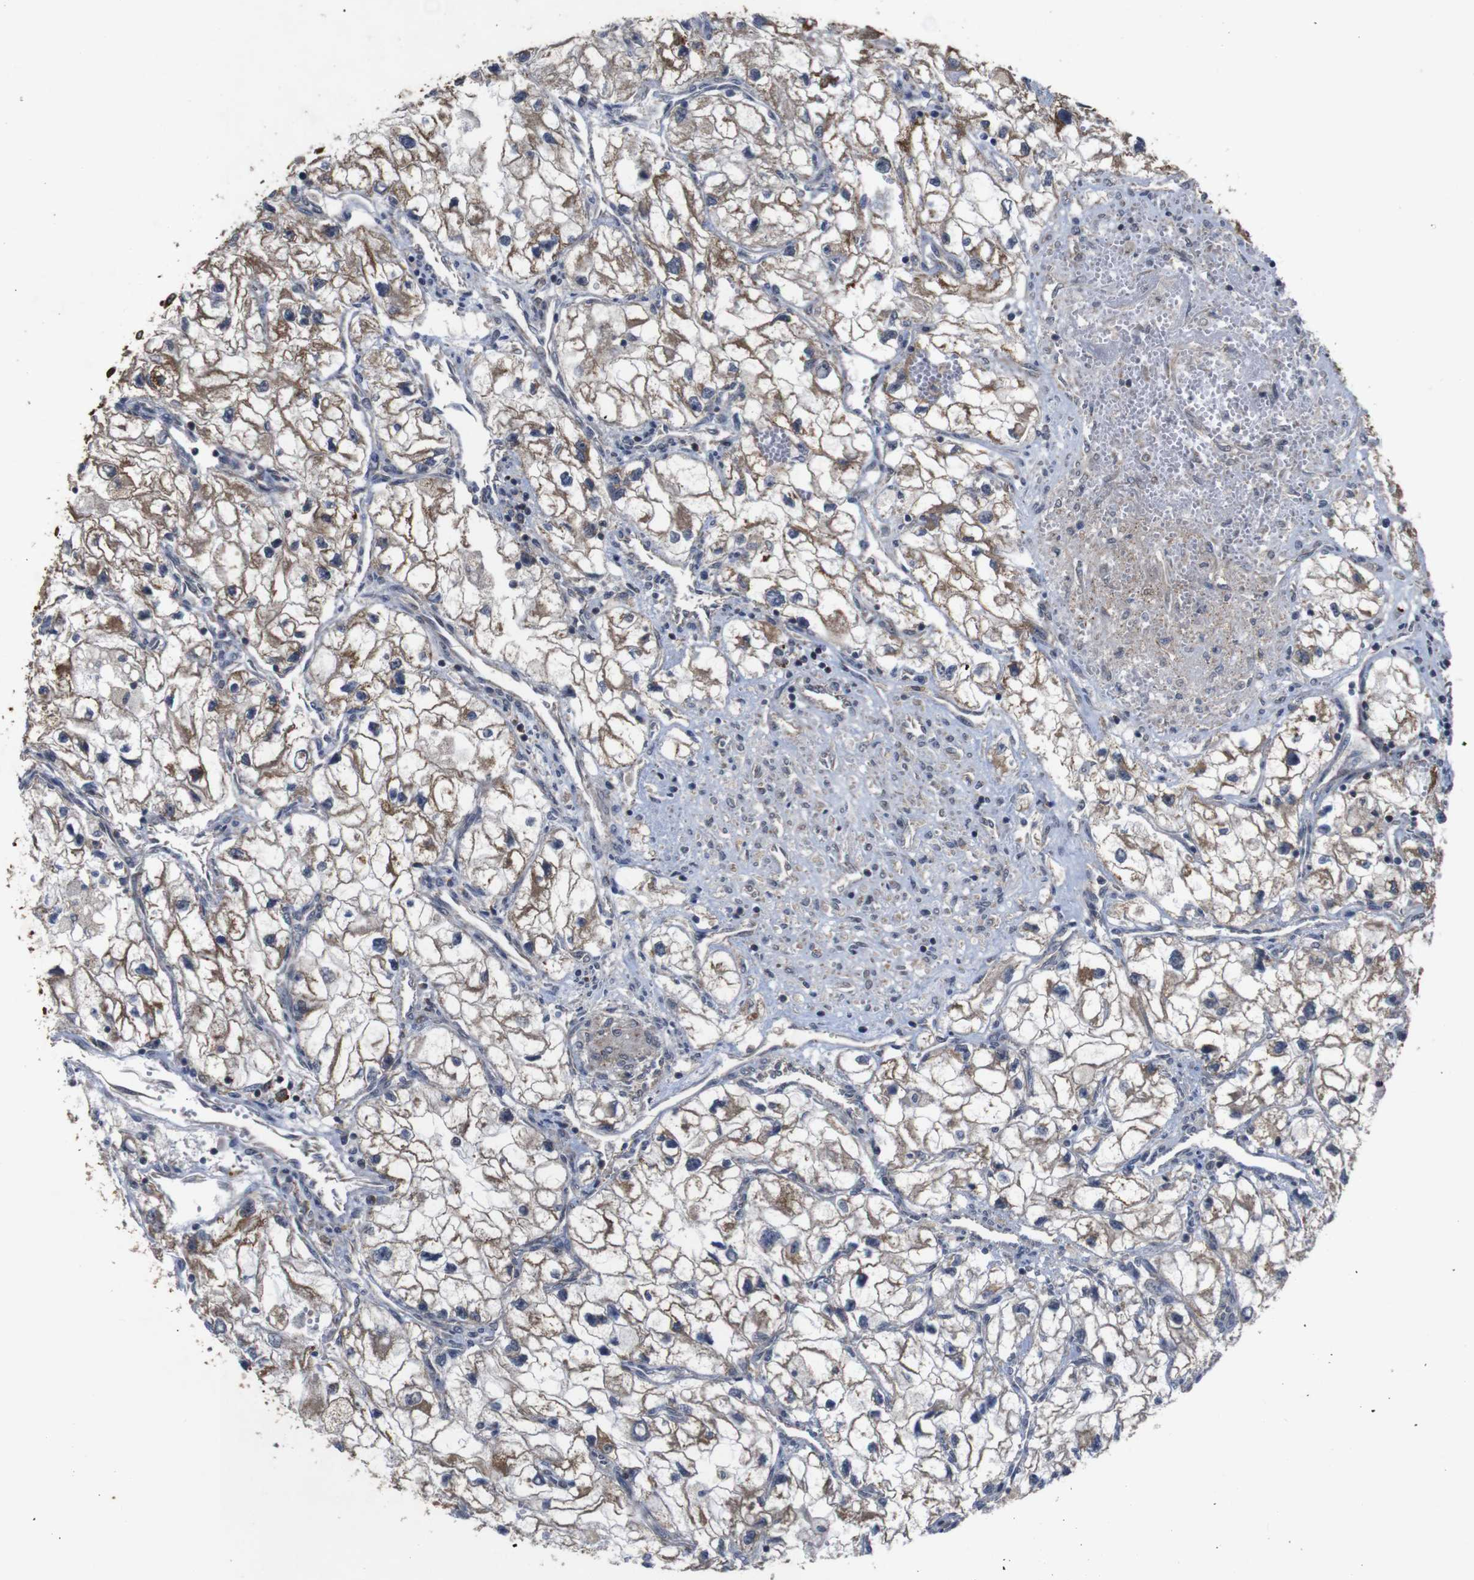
{"staining": {"intensity": "moderate", "quantity": ">75%", "location": "cytoplasmic/membranous"}, "tissue": "renal cancer", "cell_type": "Tumor cells", "image_type": "cancer", "snomed": [{"axis": "morphology", "description": "Adenocarcinoma, NOS"}, {"axis": "topography", "description": "Kidney"}], "caption": "Protein staining displays moderate cytoplasmic/membranous expression in approximately >75% of tumor cells in renal adenocarcinoma. Ihc stains the protein of interest in brown and the nuclei are stained blue.", "gene": "ATP7B", "patient": {"sex": "female", "age": 70}}